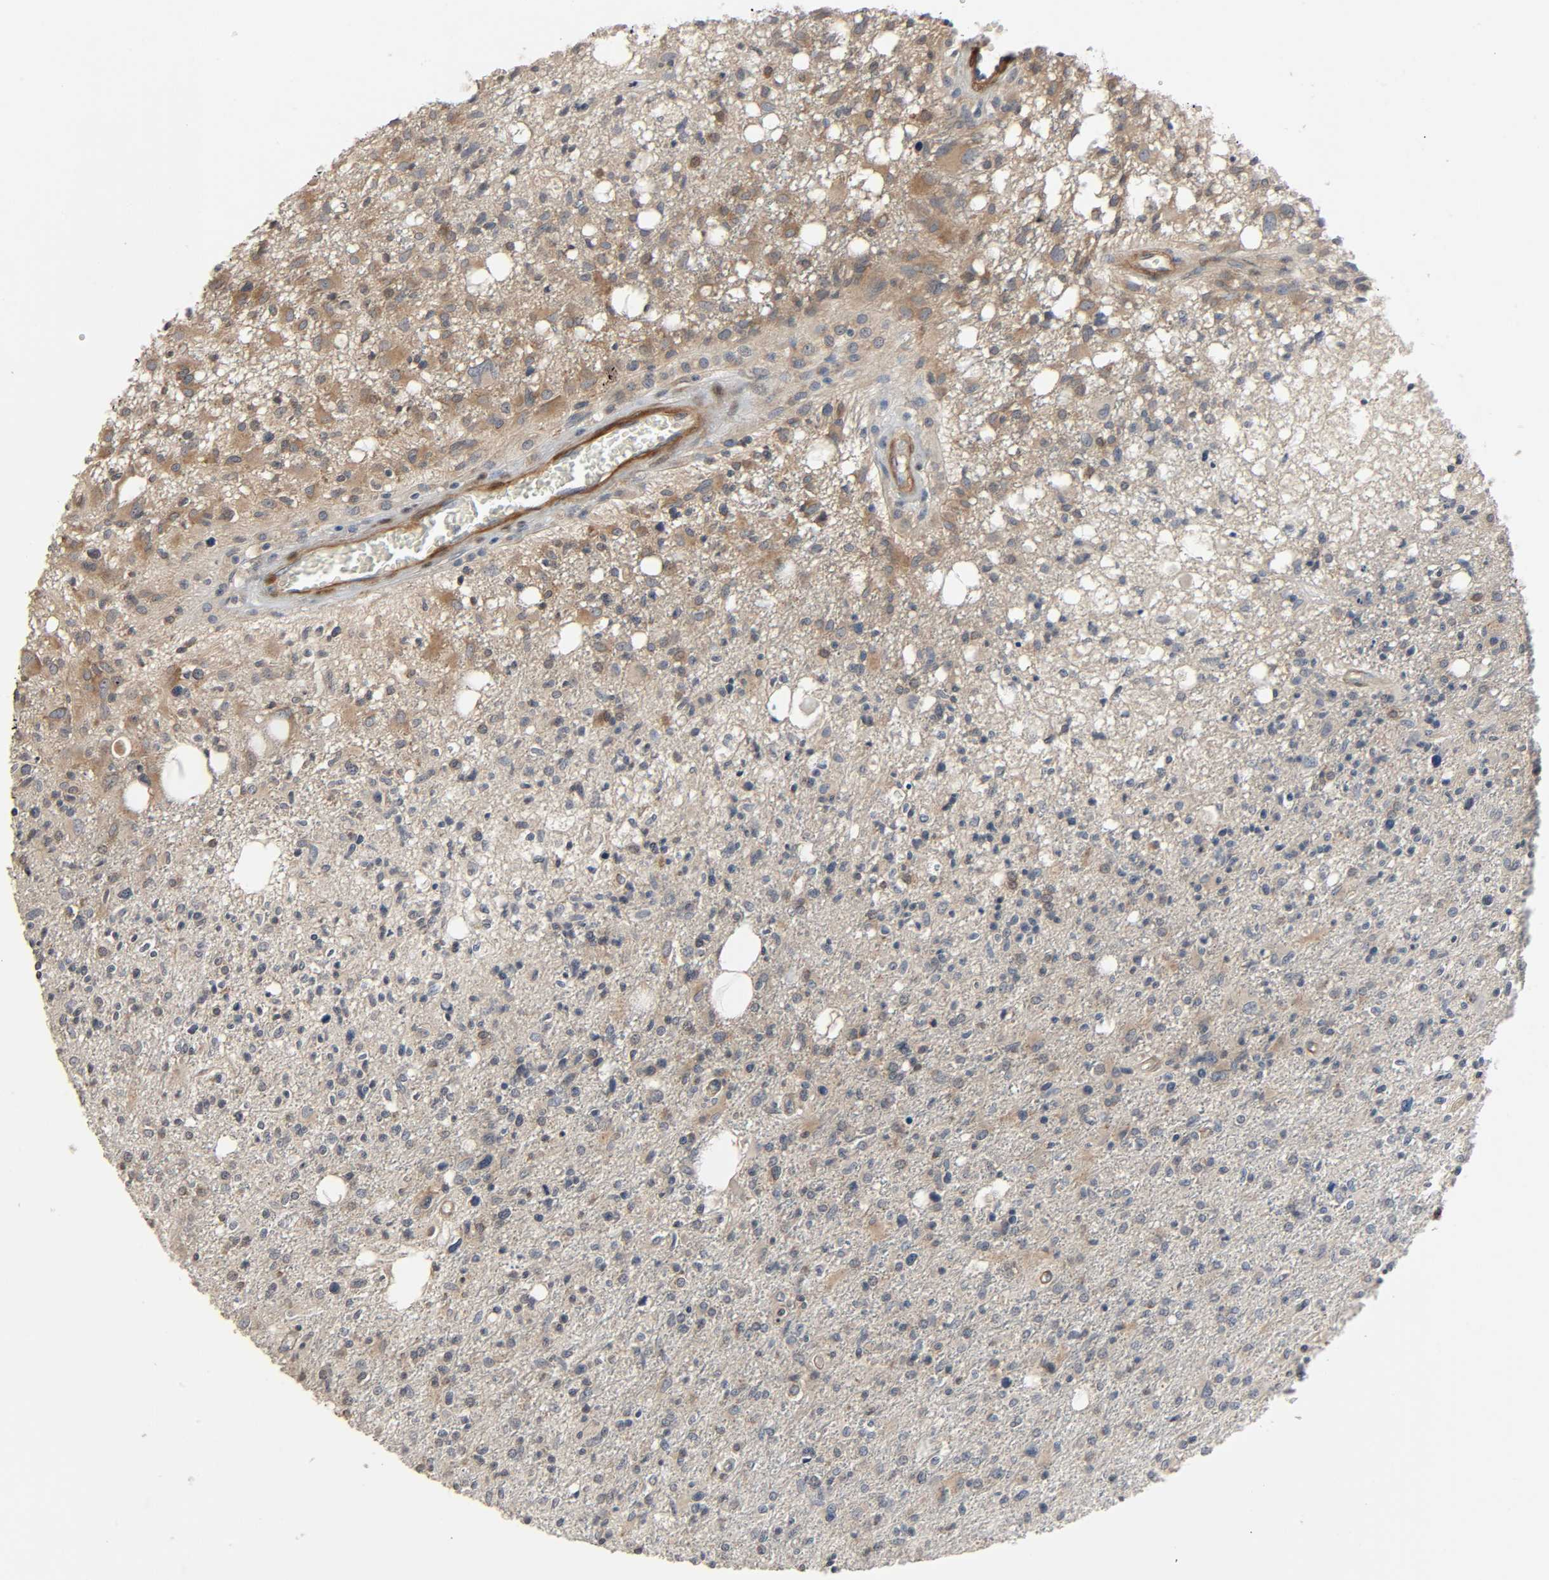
{"staining": {"intensity": "weak", "quantity": "25%-75%", "location": "cytoplasmic/membranous"}, "tissue": "glioma", "cell_type": "Tumor cells", "image_type": "cancer", "snomed": [{"axis": "morphology", "description": "Glioma, malignant, High grade"}, {"axis": "topography", "description": "Cerebral cortex"}], "caption": "Brown immunohistochemical staining in human glioma reveals weak cytoplasmic/membranous staining in approximately 25%-75% of tumor cells. The staining was performed using DAB to visualize the protein expression in brown, while the nuclei were stained in blue with hematoxylin (Magnification: 20x).", "gene": "PTK2", "patient": {"sex": "male", "age": 76}}